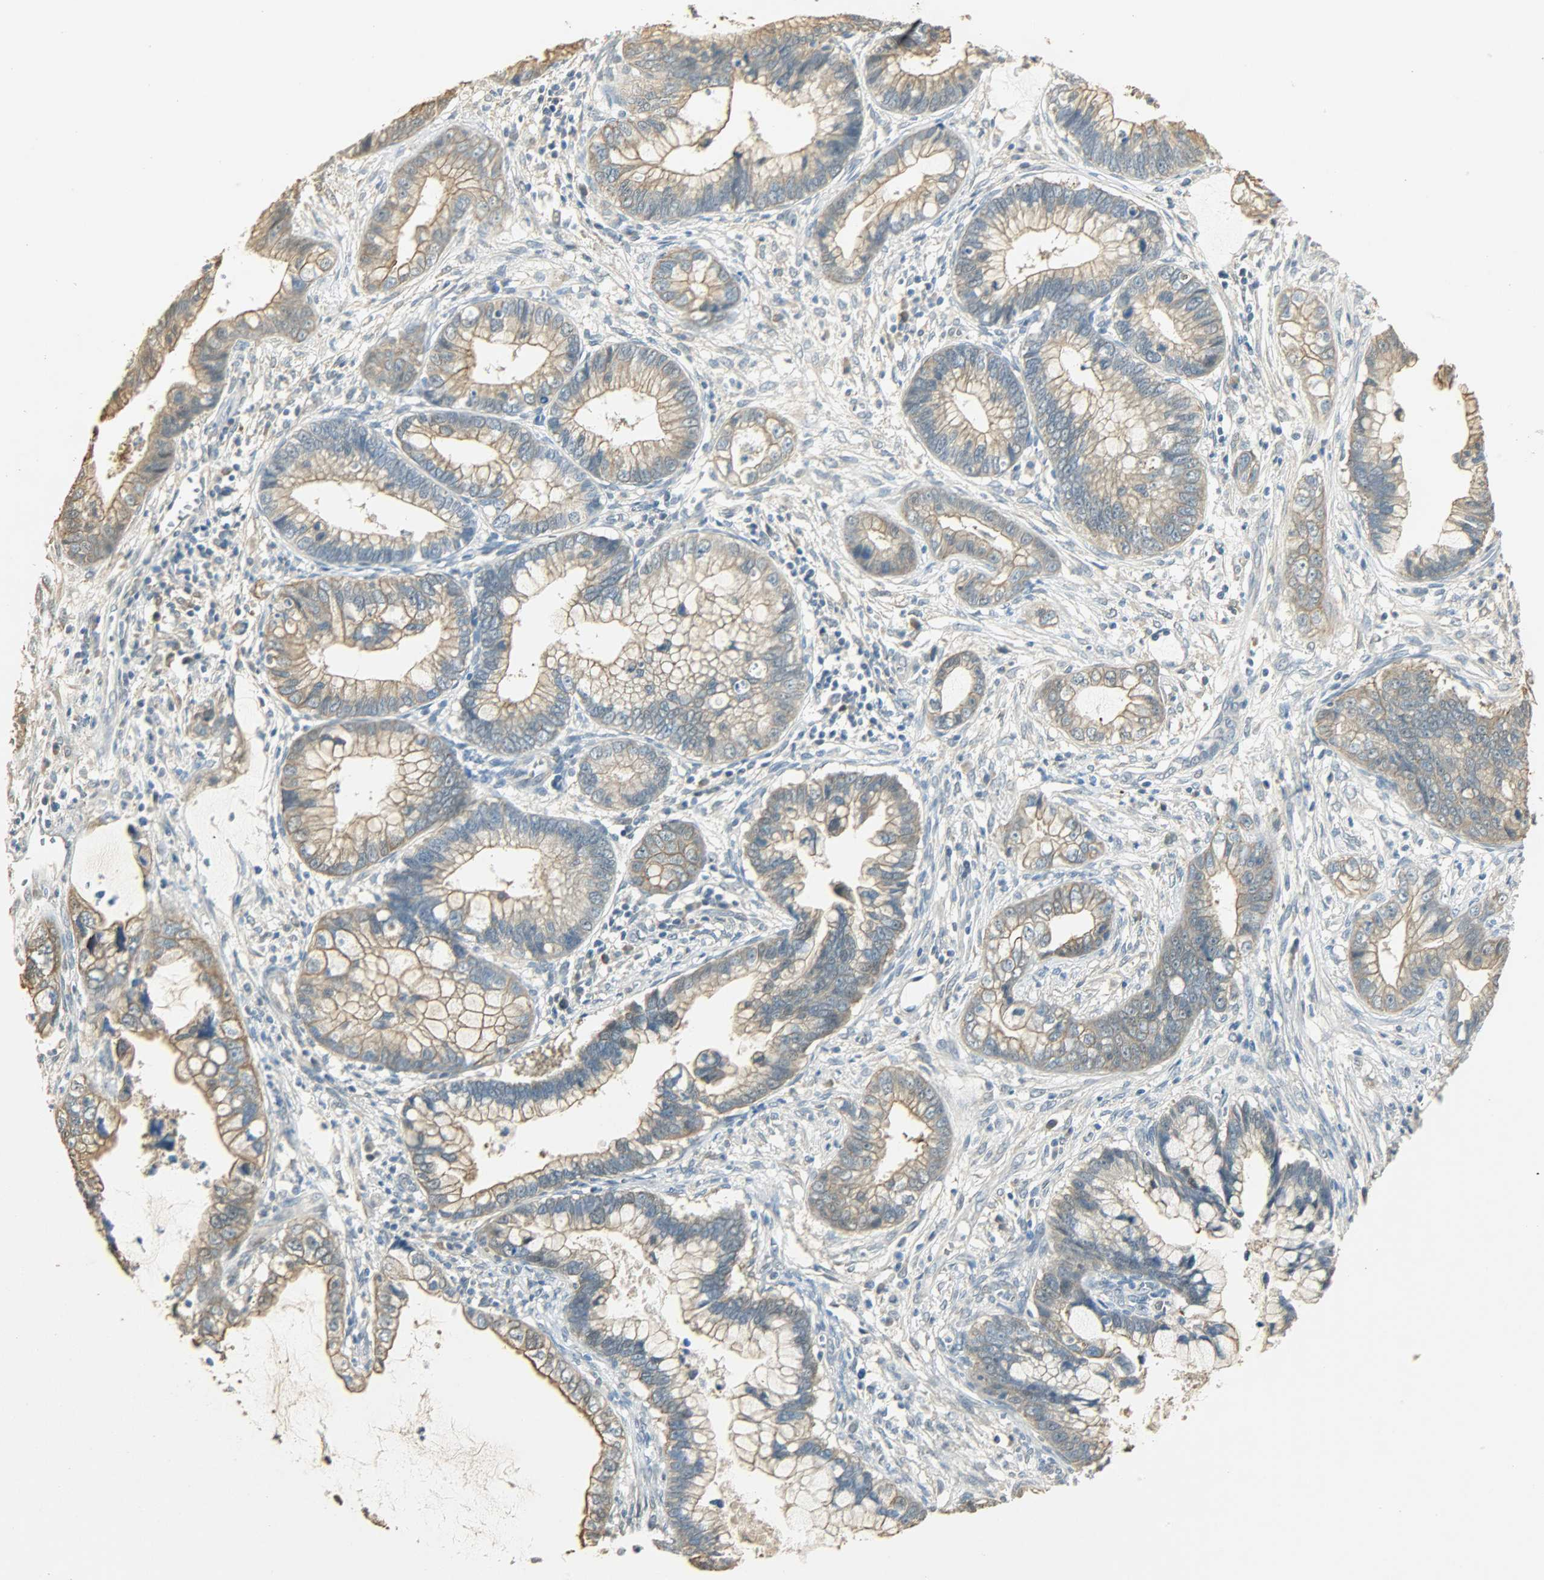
{"staining": {"intensity": "moderate", "quantity": ">75%", "location": "cytoplasmic/membranous"}, "tissue": "cervical cancer", "cell_type": "Tumor cells", "image_type": "cancer", "snomed": [{"axis": "morphology", "description": "Adenocarcinoma, NOS"}, {"axis": "topography", "description": "Cervix"}], "caption": "Cervical cancer (adenocarcinoma) tissue shows moderate cytoplasmic/membranous positivity in approximately >75% of tumor cells, visualized by immunohistochemistry. (brown staining indicates protein expression, while blue staining denotes nuclei).", "gene": "USP13", "patient": {"sex": "female", "age": 44}}